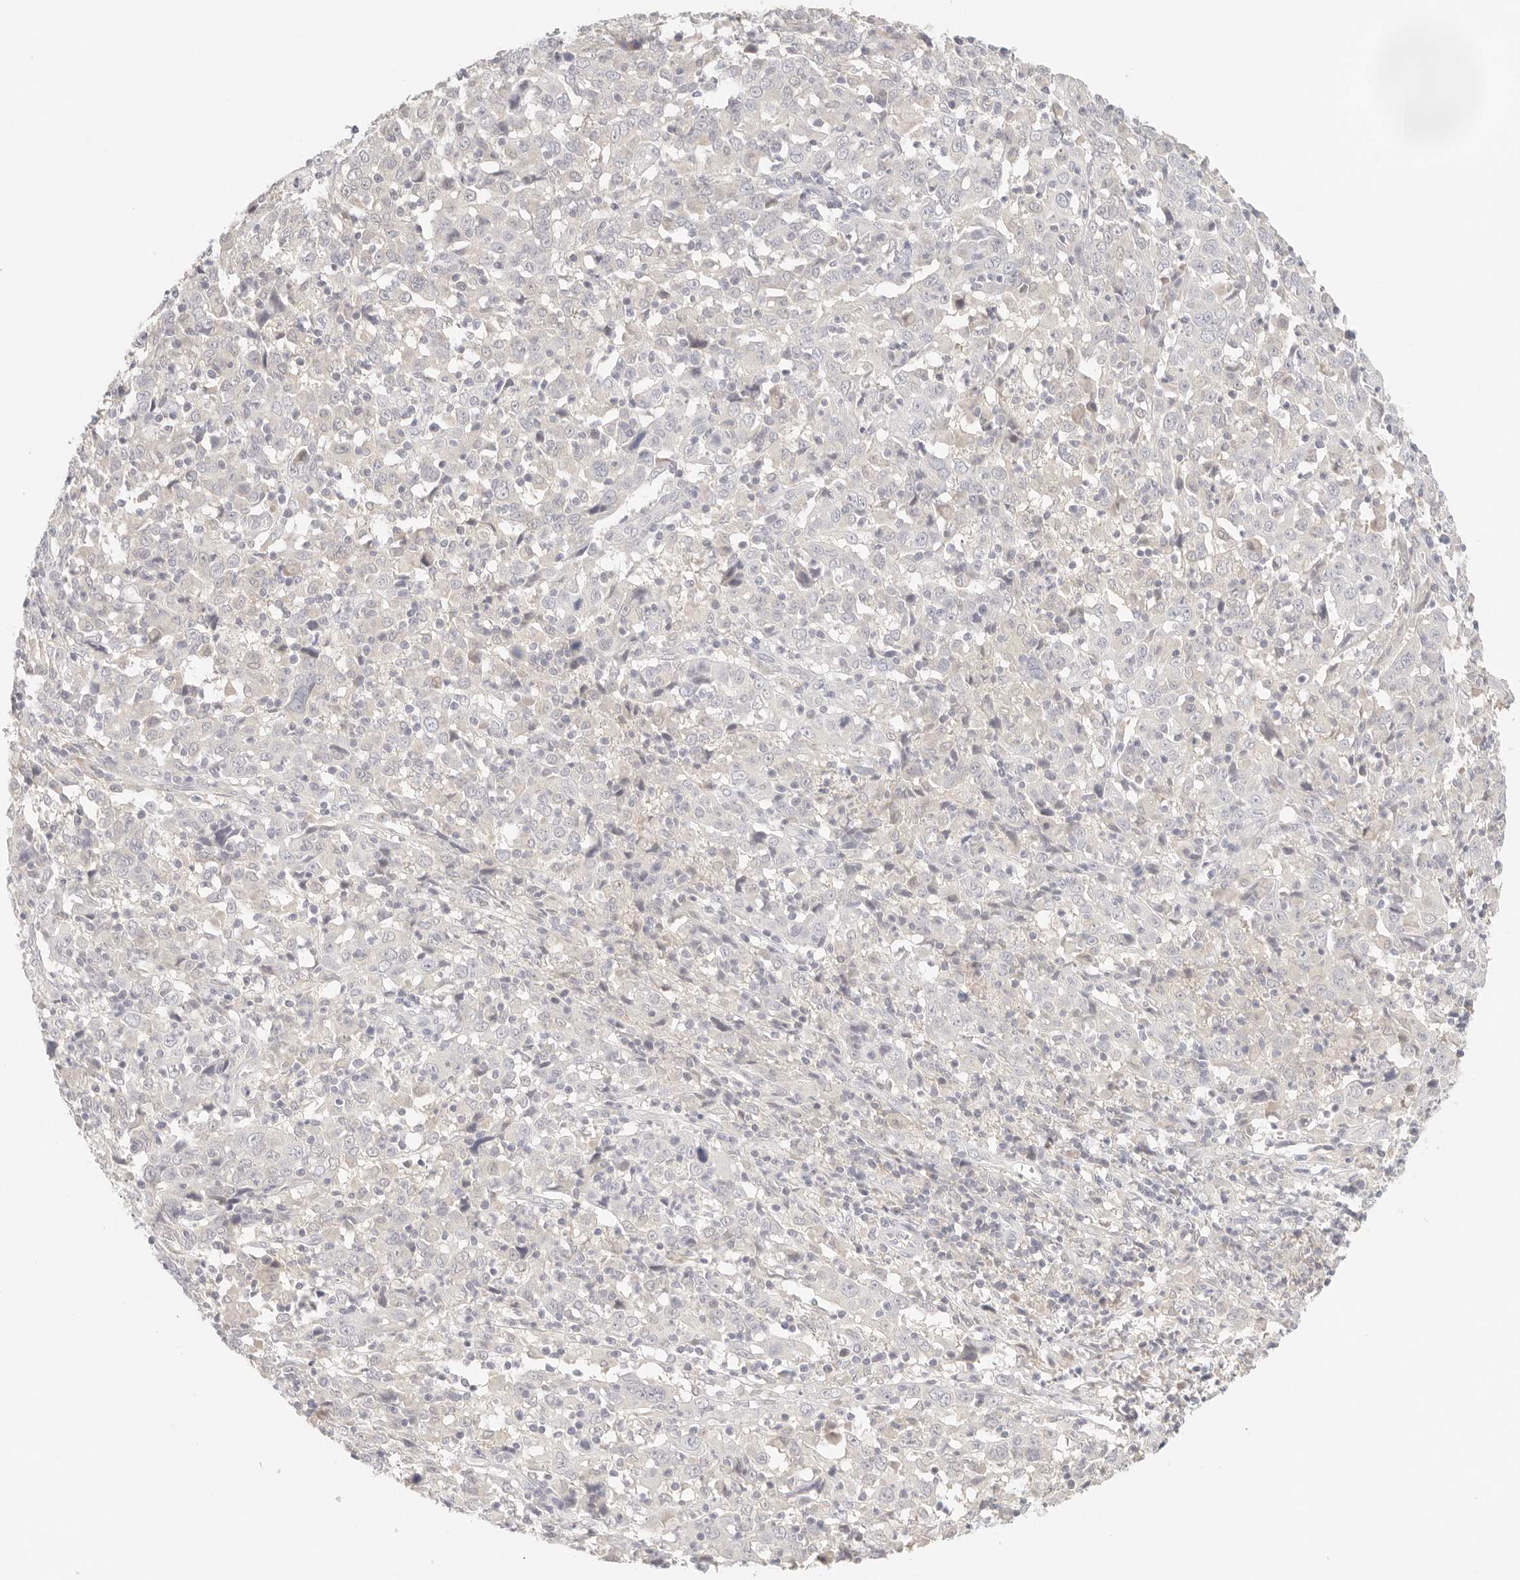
{"staining": {"intensity": "negative", "quantity": "none", "location": "none"}, "tissue": "cervical cancer", "cell_type": "Tumor cells", "image_type": "cancer", "snomed": [{"axis": "morphology", "description": "Squamous cell carcinoma, NOS"}, {"axis": "topography", "description": "Cervix"}], "caption": "A photomicrograph of human cervical cancer (squamous cell carcinoma) is negative for staining in tumor cells.", "gene": "SPHK1", "patient": {"sex": "female", "age": 46}}